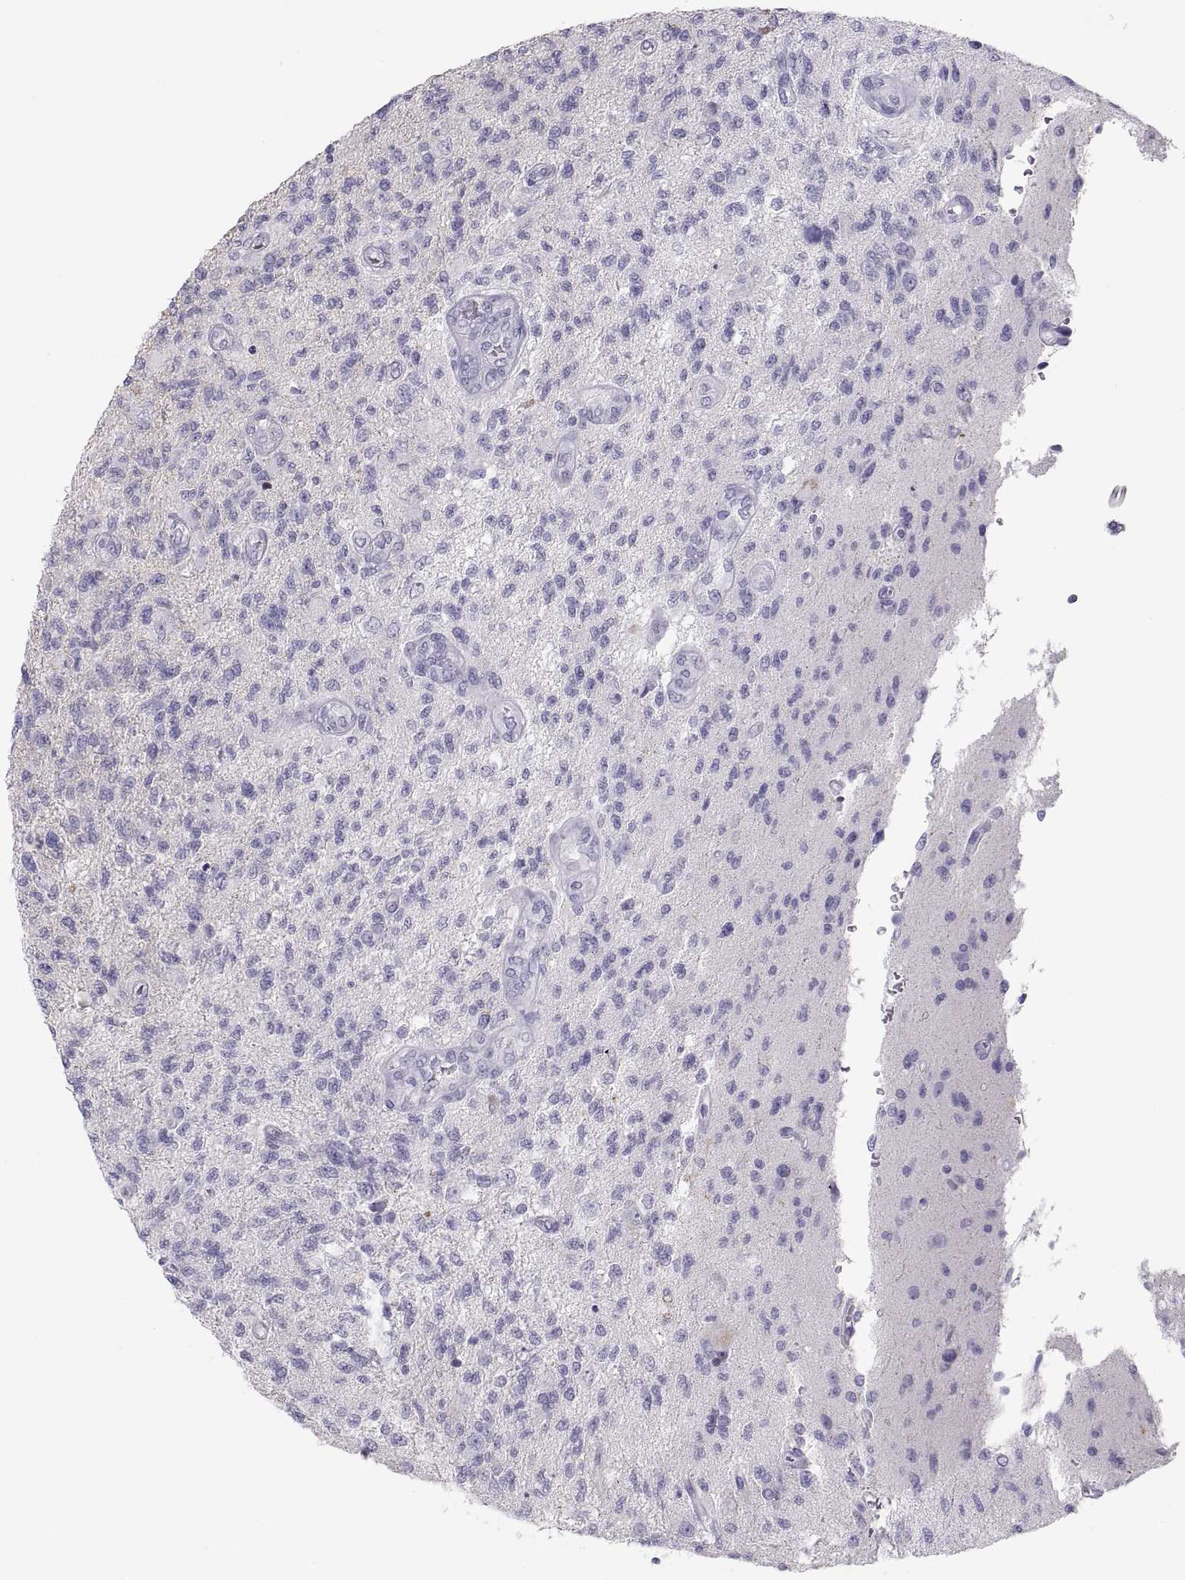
{"staining": {"intensity": "negative", "quantity": "none", "location": "none"}, "tissue": "glioma", "cell_type": "Tumor cells", "image_type": "cancer", "snomed": [{"axis": "morphology", "description": "Glioma, malignant, High grade"}, {"axis": "topography", "description": "Brain"}], "caption": "High magnification brightfield microscopy of glioma stained with DAB (3,3'-diaminobenzidine) (brown) and counterstained with hematoxylin (blue): tumor cells show no significant staining.", "gene": "MAGEB2", "patient": {"sex": "male", "age": 56}}